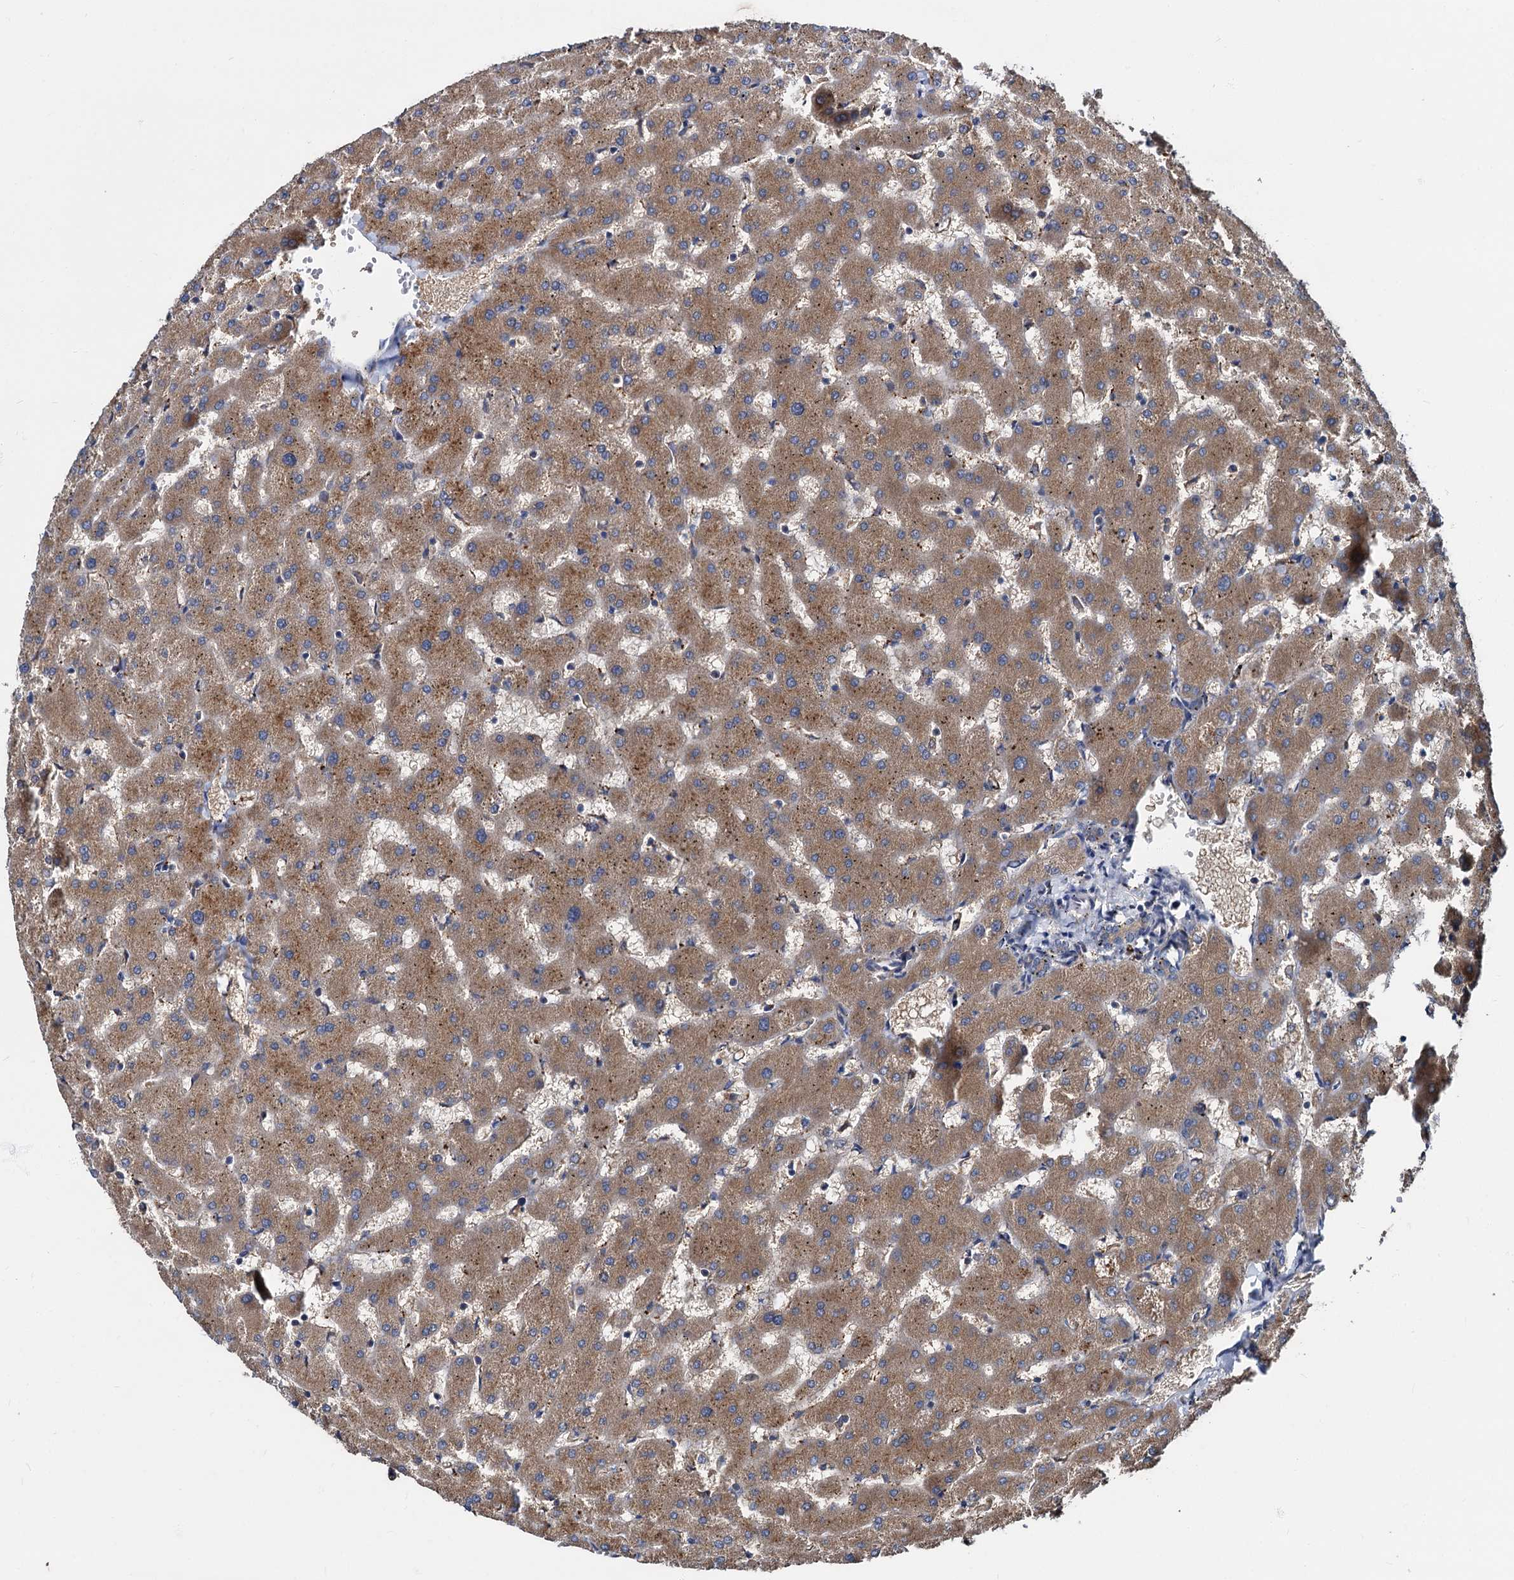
{"staining": {"intensity": "weak", "quantity": ">75%", "location": "cytoplasmic/membranous"}, "tissue": "liver", "cell_type": "Cholangiocytes", "image_type": "normal", "snomed": [{"axis": "morphology", "description": "Normal tissue, NOS"}, {"axis": "topography", "description": "Liver"}], "caption": "Immunohistochemistry (IHC) staining of unremarkable liver, which shows low levels of weak cytoplasmic/membranous positivity in about >75% of cholangiocytes indicating weak cytoplasmic/membranous protein positivity. The staining was performed using DAB (brown) for protein detection and nuclei were counterstained in hematoxylin (blue).", "gene": "PEX5", "patient": {"sex": "female", "age": 63}}